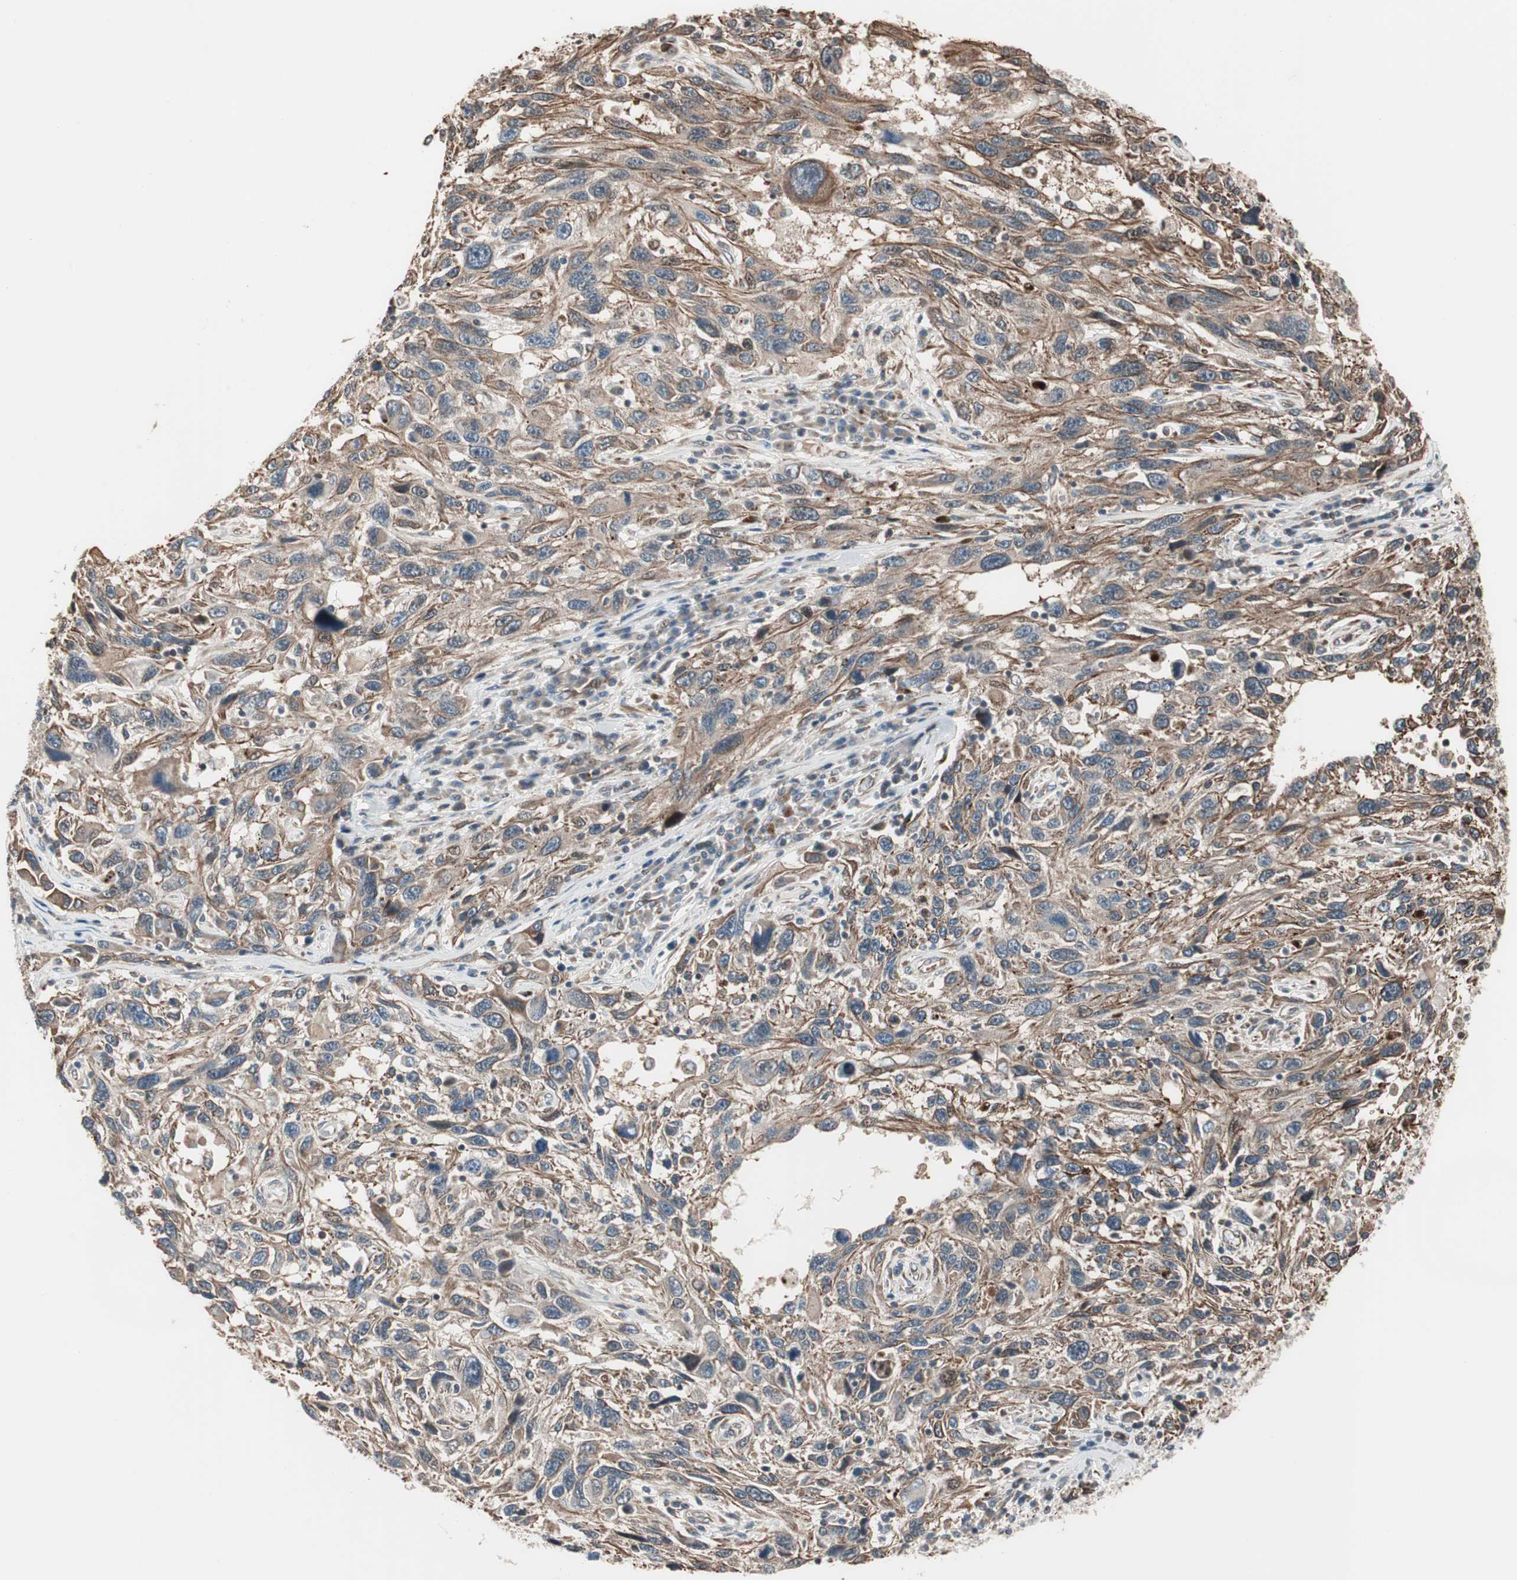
{"staining": {"intensity": "weak", "quantity": ">75%", "location": "cytoplasmic/membranous"}, "tissue": "melanoma", "cell_type": "Tumor cells", "image_type": "cancer", "snomed": [{"axis": "morphology", "description": "Malignant melanoma, NOS"}, {"axis": "topography", "description": "Skin"}], "caption": "DAB (3,3'-diaminobenzidine) immunohistochemical staining of melanoma shows weak cytoplasmic/membranous protein positivity in approximately >75% of tumor cells.", "gene": "MAD2L2", "patient": {"sex": "male", "age": 53}}